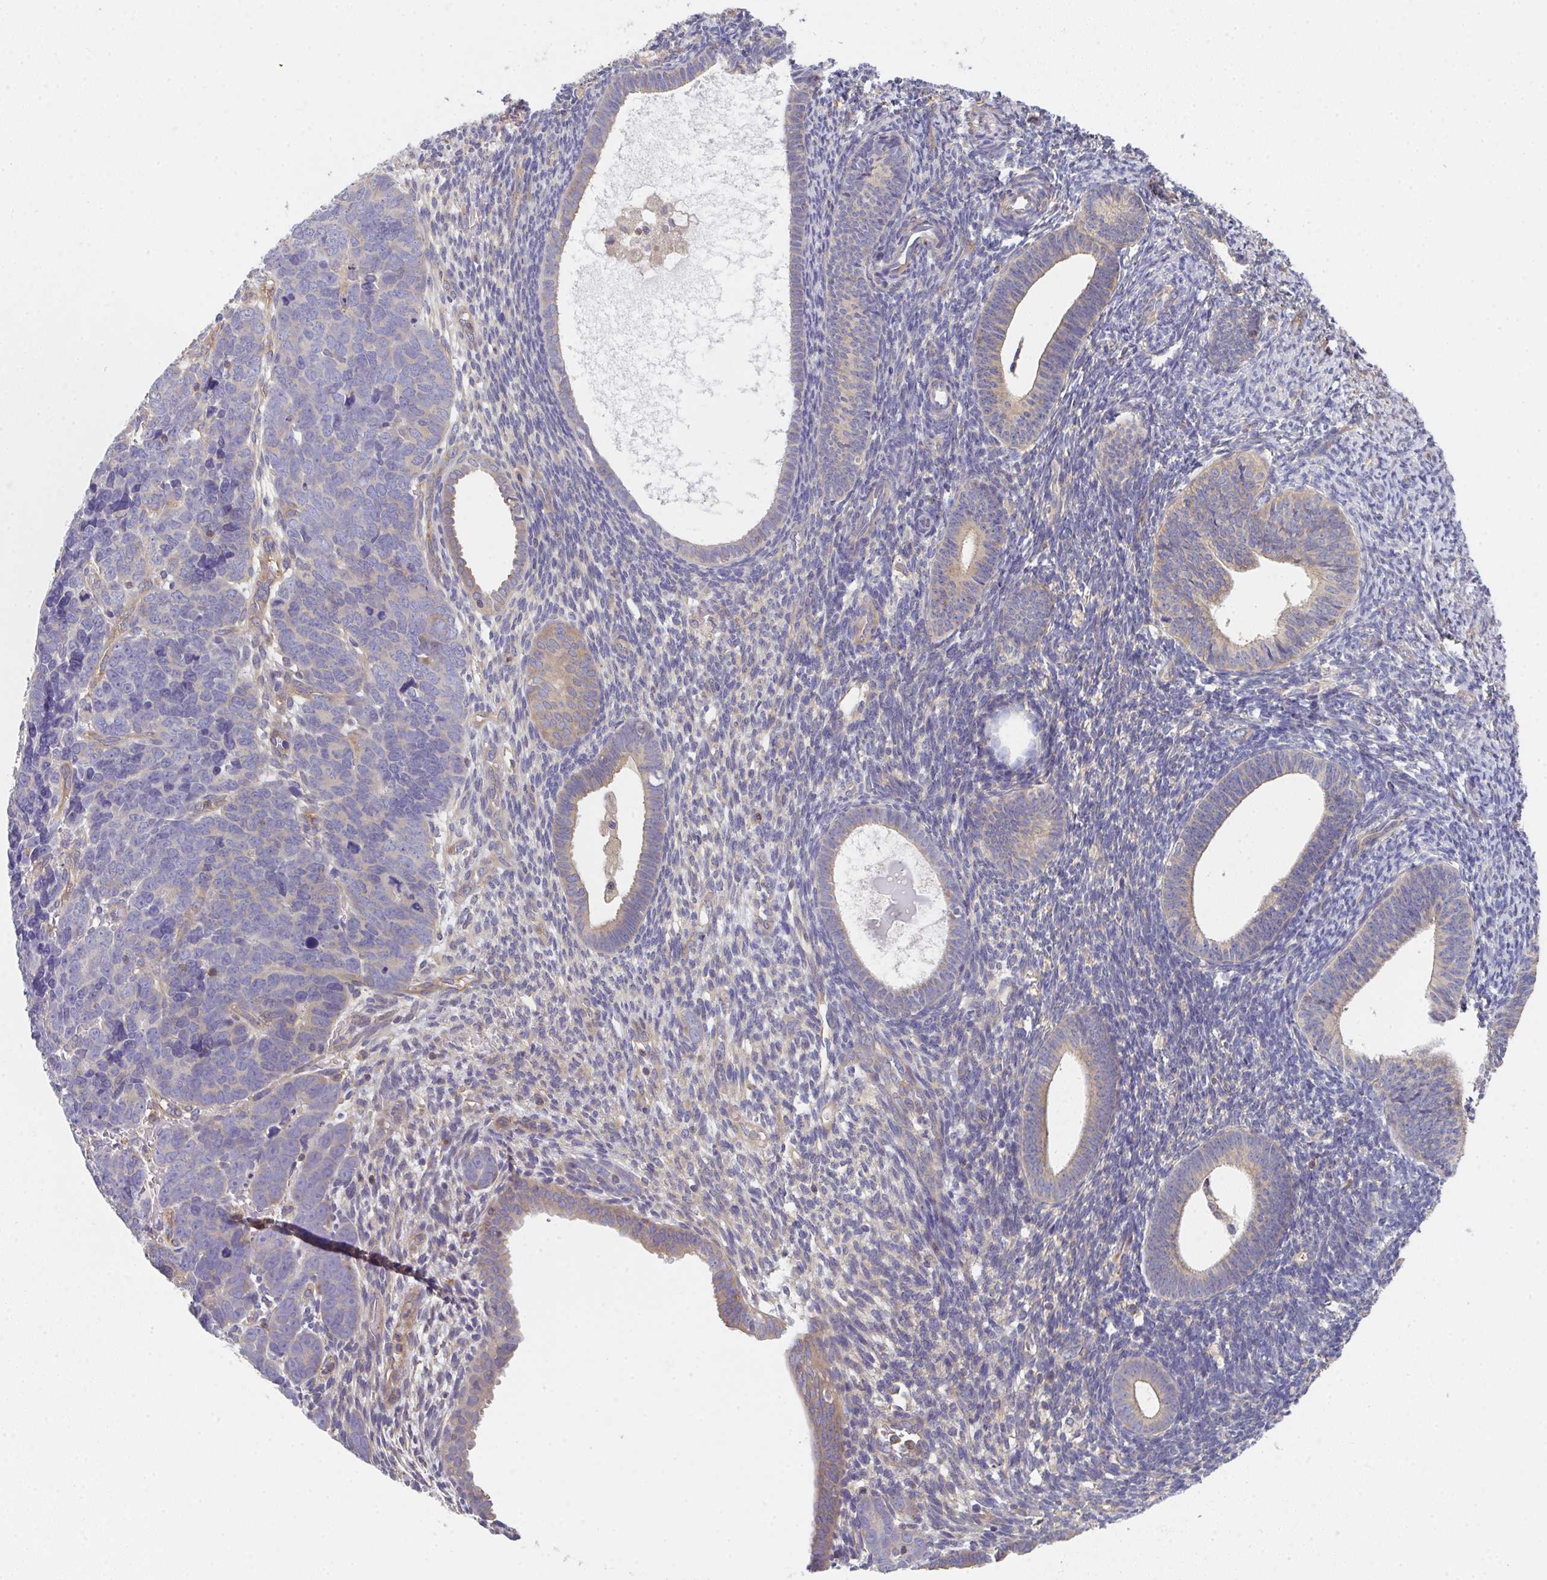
{"staining": {"intensity": "moderate", "quantity": "<25%", "location": "cytoplasmic/membranous"}, "tissue": "endometrial cancer", "cell_type": "Tumor cells", "image_type": "cancer", "snomed": [{"axis": "morphology", "description": "Adenocarcinoma, NOS"}, {"axis": "topography", "description": "Endometrium"}], "caption": "Immunohistochemical staining of endometrial adenocarcinoma reveals low levels of moderate cytoplasmic/membranous expression in approximately <25% of tumor cells.", "gene": "TMEM229A", "patient": {"sex": "female", "age": 82}}